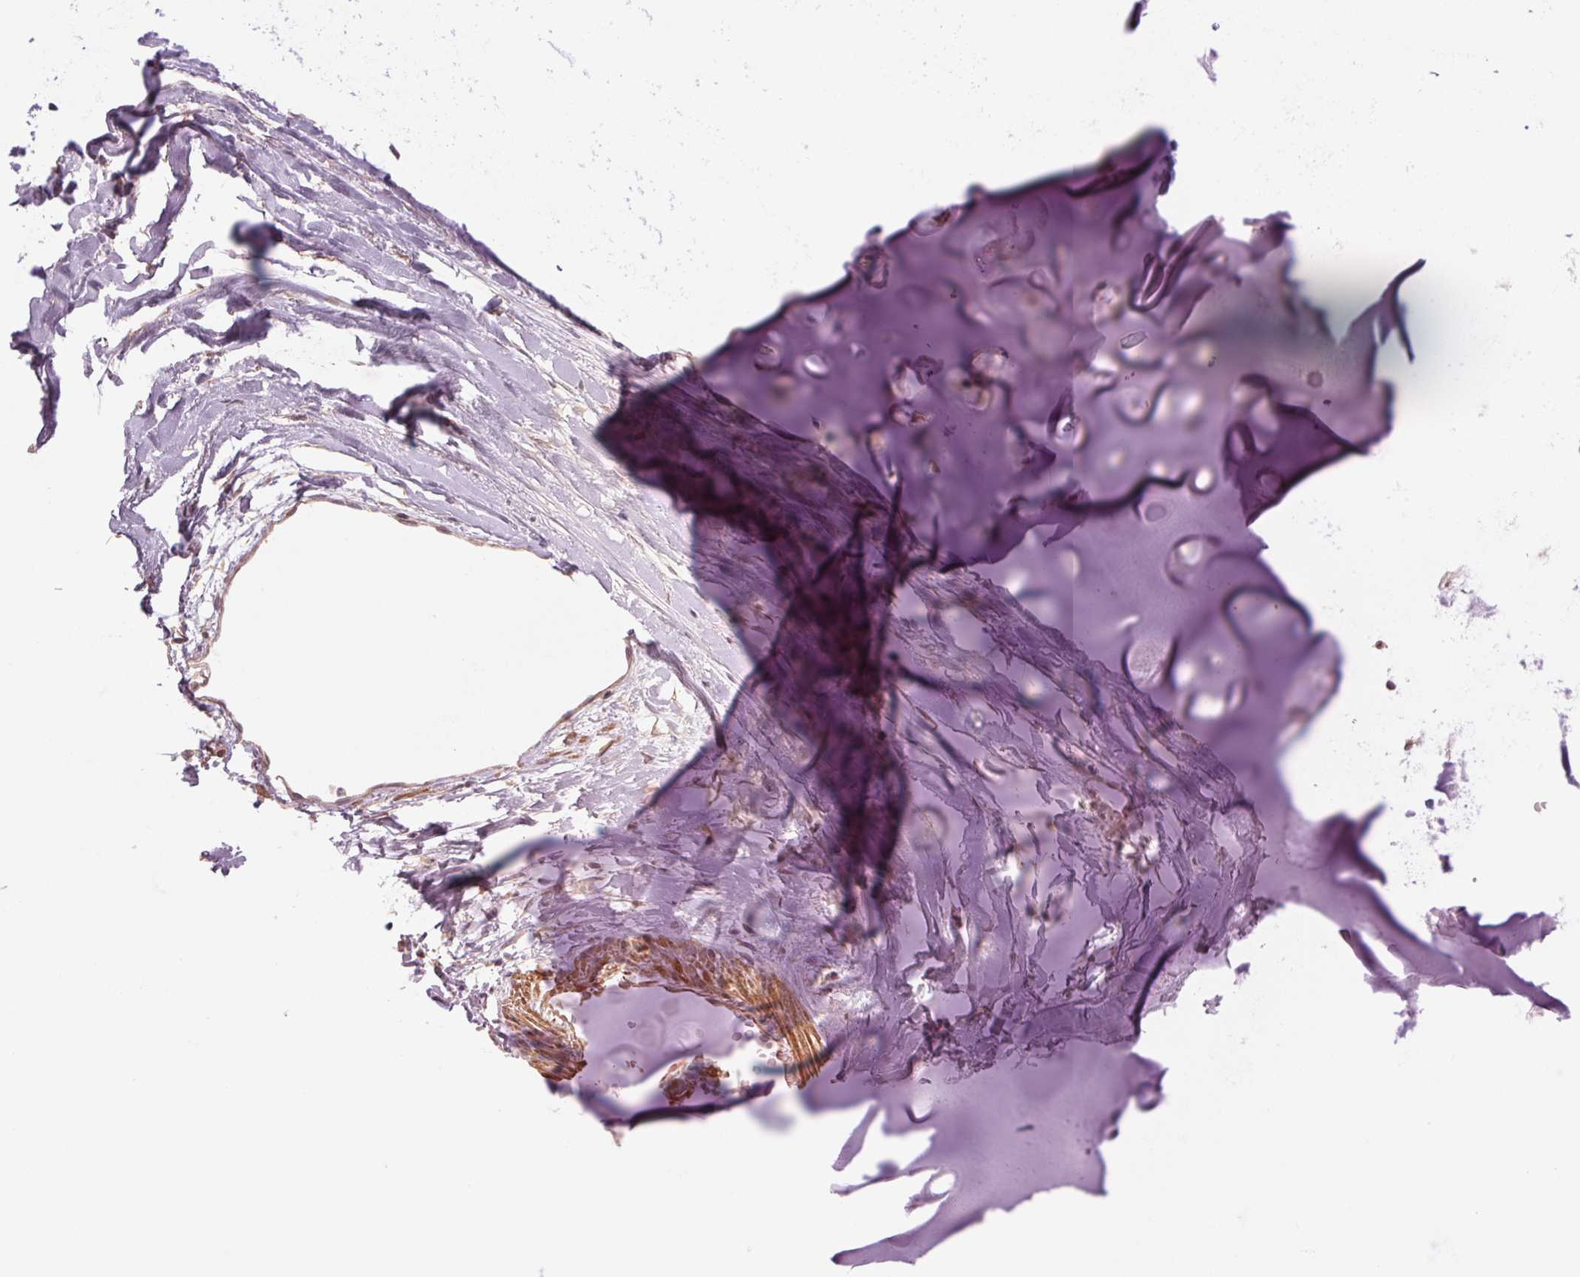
{"staining": {"intensity": "moderate", "quantity": "25%-75%", "location": "cytoplasmic/membranous"}, "tissue": "adipose tissue", "cell_type": "Adipocytes", "image_type": "normal", "snomed": [{"axis": "morphology", "description": "Normal tissue, NOS"}, {"axis": "topography", "description": "Cartilage tissue"}, {"axis": "topography", "description": "Nasopharynx"}, {"axis": "topography", "description": "Thyroid gland"}], "caption": "Protein analysis of unremarkable adipose tissue displays moderate cytoplasmic/membranous positivity in approximately 25%-75% of adipocytes.", "gene": "PPIAL4A", "patient": {"sex": "male", "age": 63}}